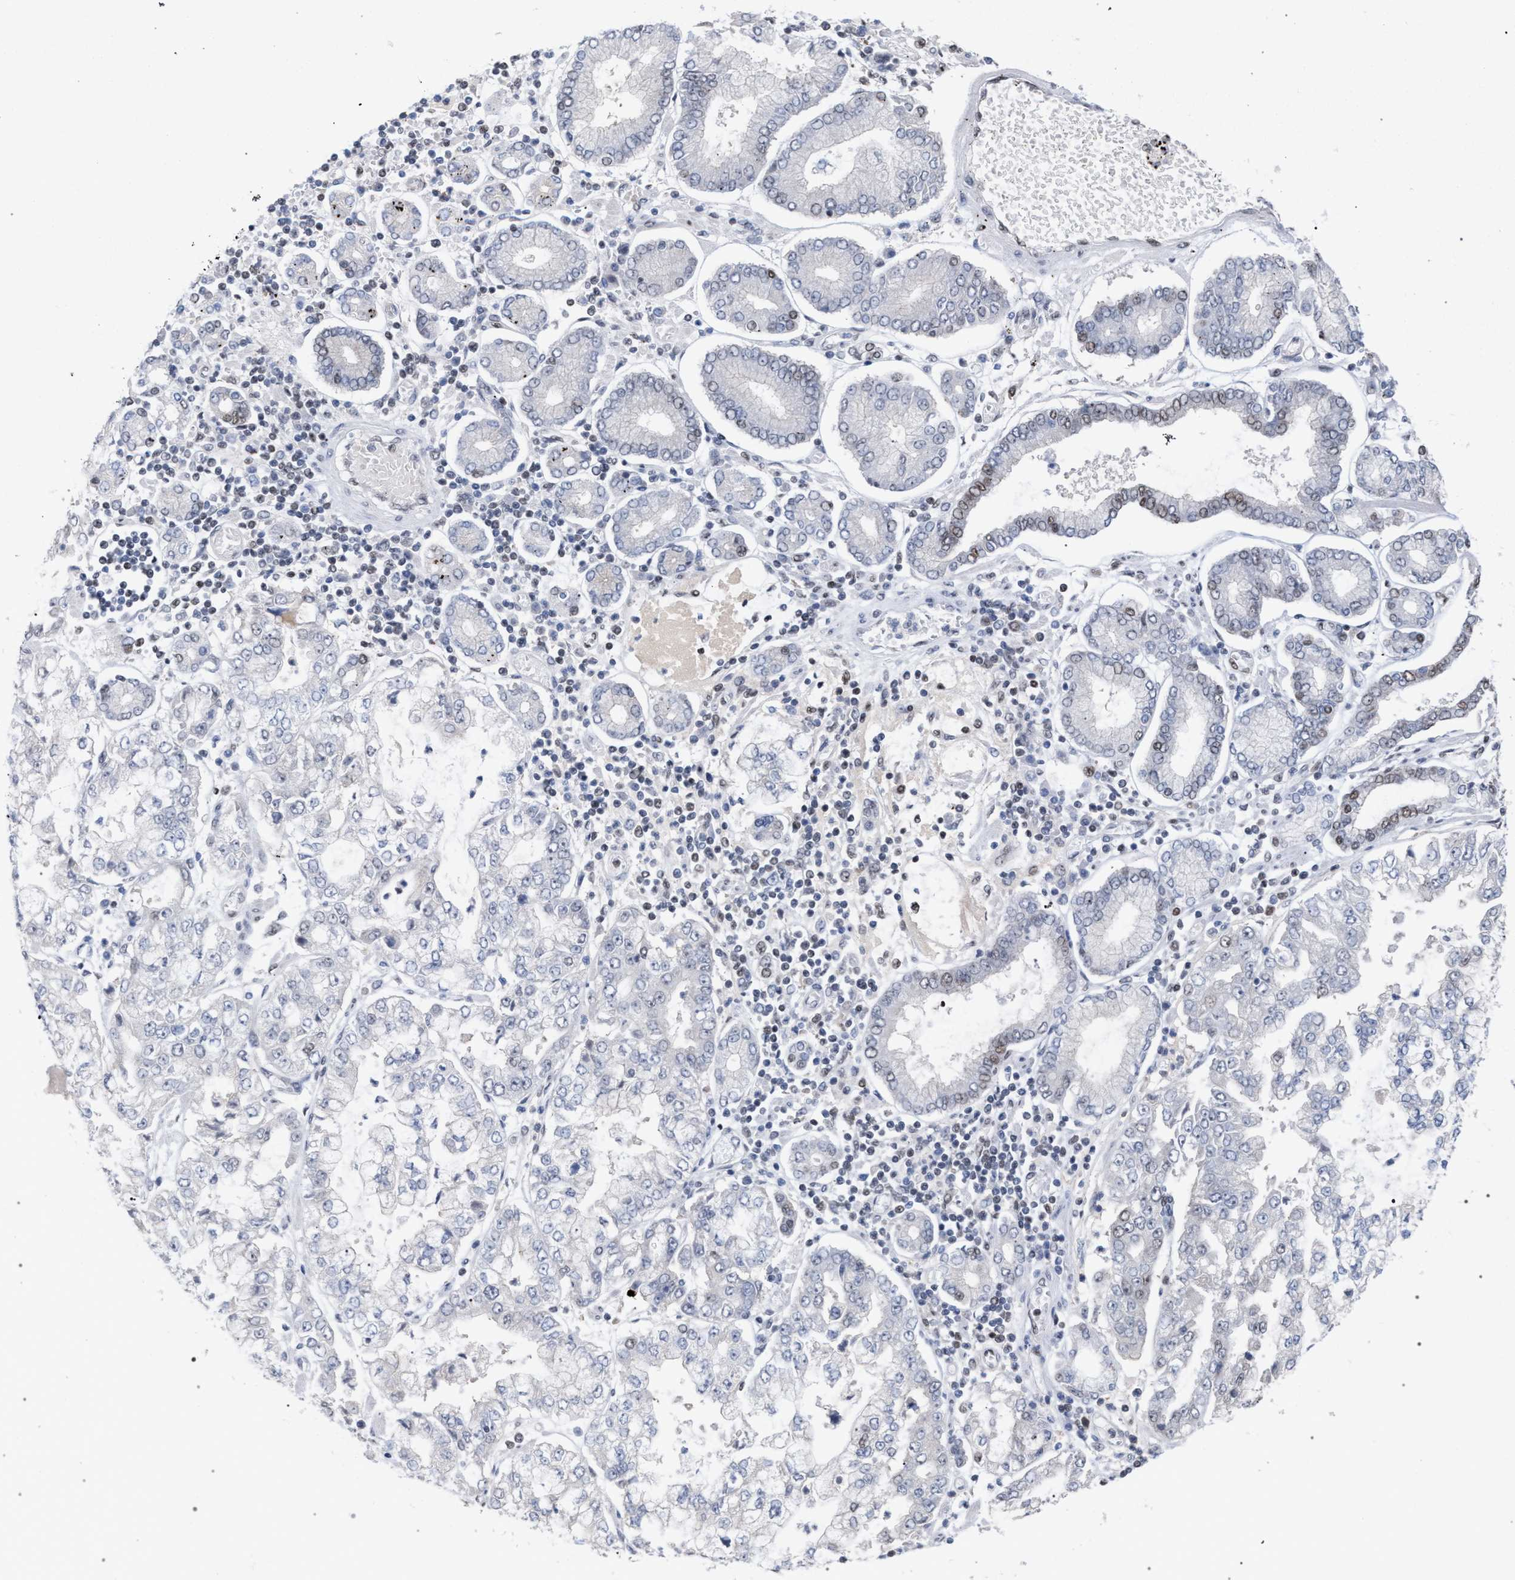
{"staining": {"intensity": "negative", "quantity": "none", "location": "none"}, "tissue": "stomach cancer", "cell_type": "Tumor cells", "image_type": "cancer", "snomed": [{"axis": "morphology", "description": "Adenocarcinoma, NOS"}, {"axis": "topography", "description": "Stomach"}], "caption": "Immunohistochemistry (IHC) image of human stomach adenocarcinoma stained for a protein (brown), which reveals no positivity in tumor cells.", "gene": "SCAF4", "patient": {"sex": "male", "age": 76}}